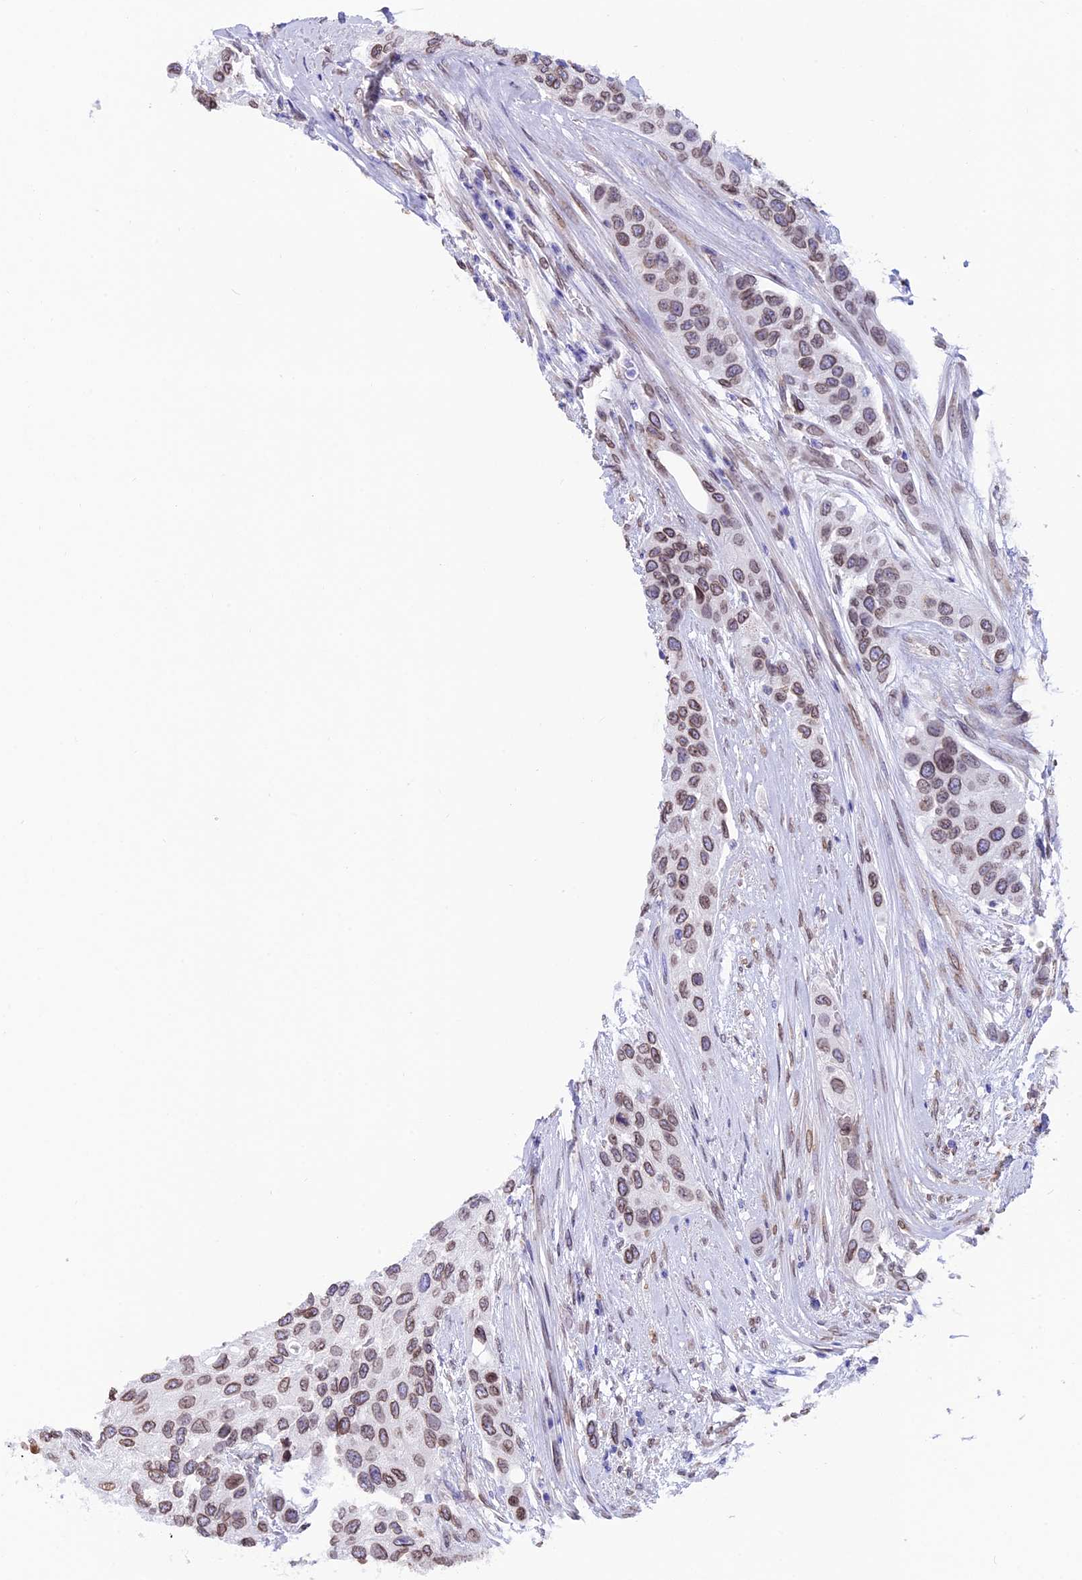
{"staining": {"intensity": "moderate", "quantity": ">75%", "location": "cytoplasmic/membranous,nuclear"}, "tissue": "urothelial cancer", "cell_type": "Tumor cells", "image_type": "cancer", "snomed": [{"axis": "morphology", "description": "Normal tissue, NOS"}, {"axis": "morphology", "description": "Urothelial carcinoma, High grade"}, {"axis": "topography", "description": "Vascular tissue"}, {"axis": "topography", "description": "Urinary bladder"}], "caption": "Immunohistochemistry of human high-grade urothelial carcinoma exhibits medium levels of moderate cytoplasmic/membranous and nuclear positivity in approximately >75% of tumor cells.", "gene": "TMPRSS7", "patient": {"sex": "female", "age": 56}}